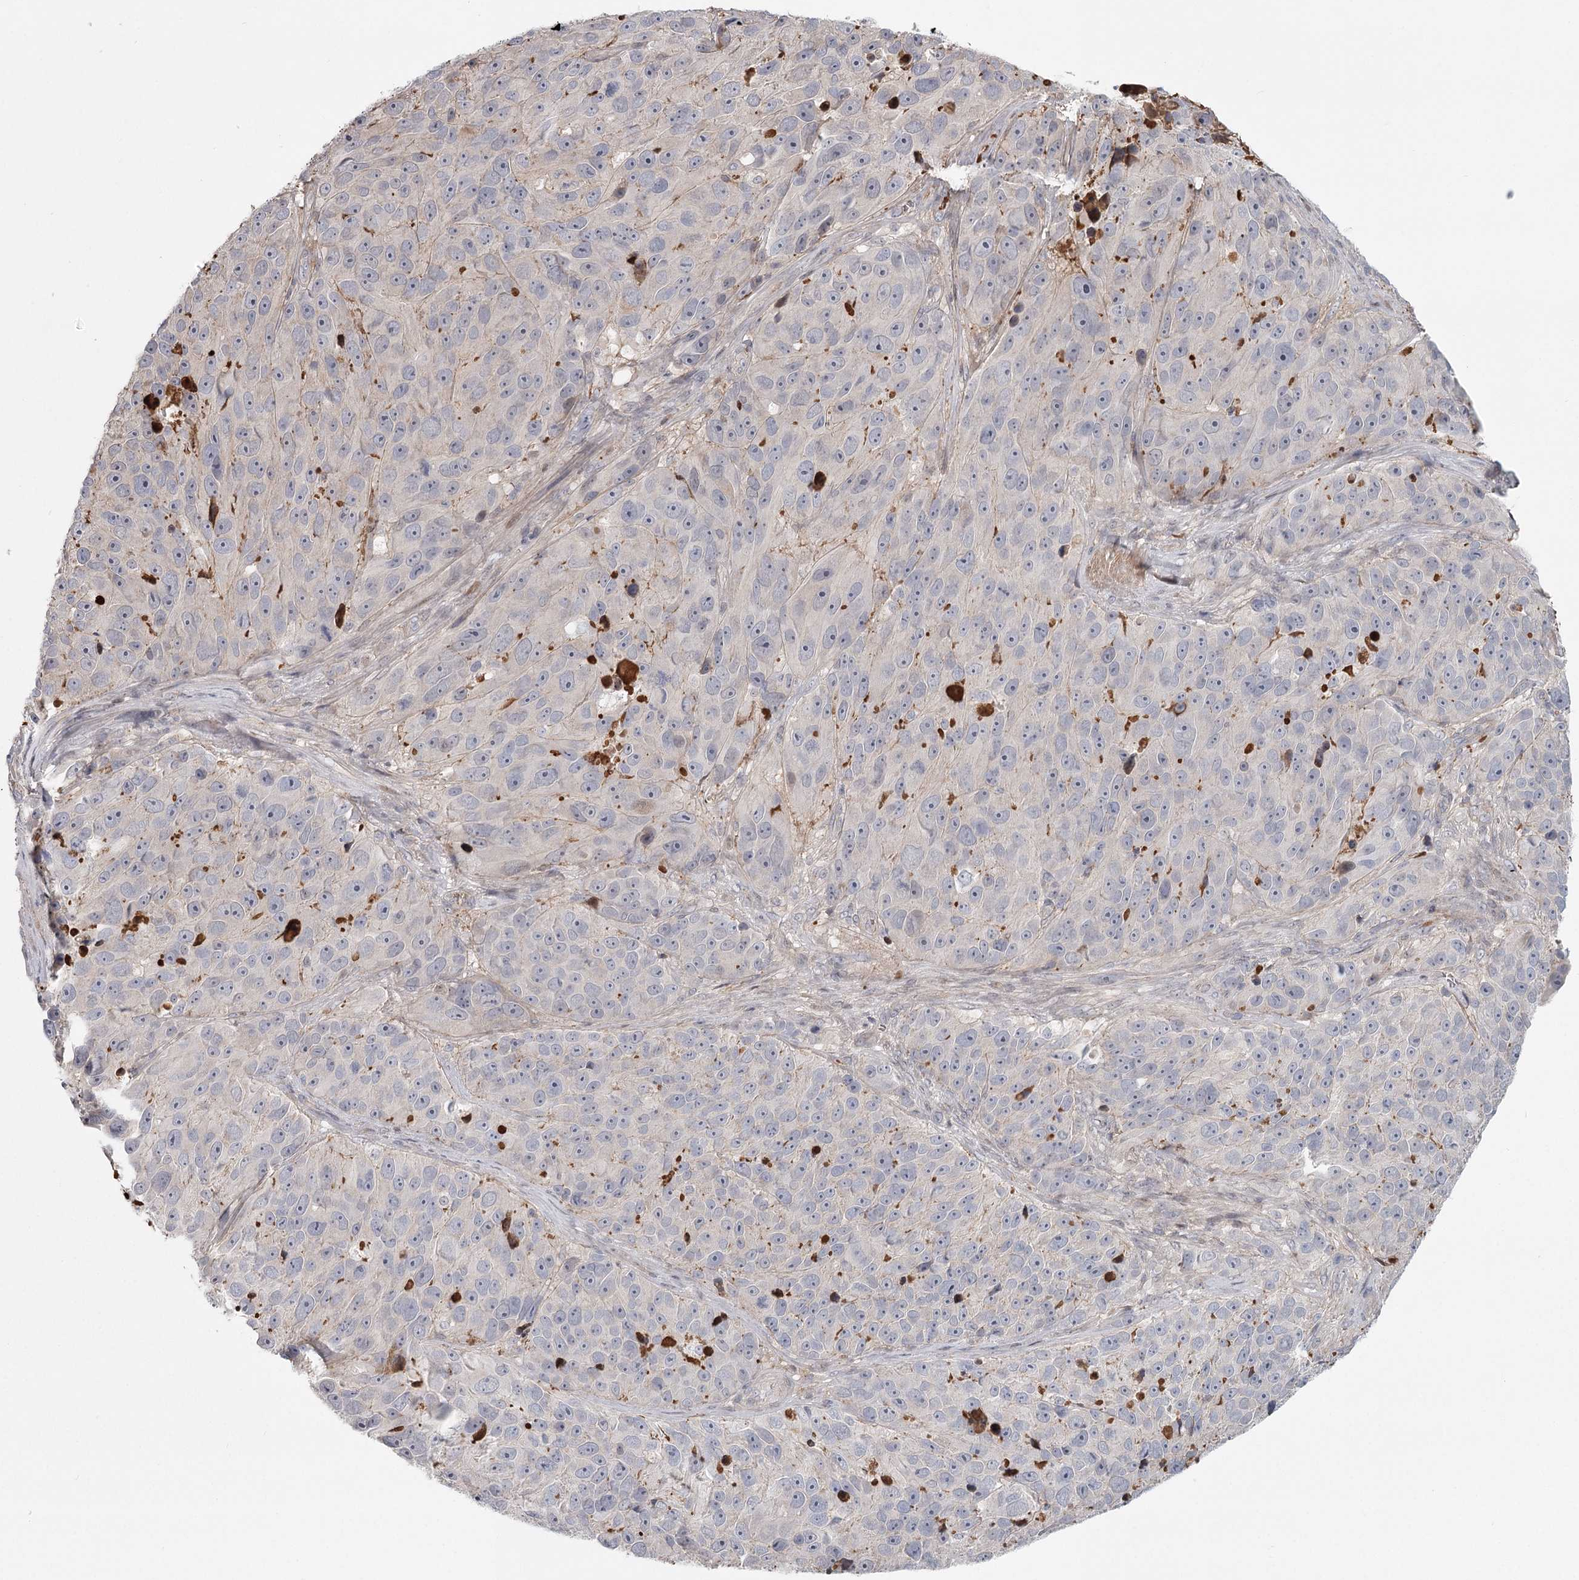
{"staining": {"intensity": "negative", "quantity": "none", "location": "none"}, "tissue": "melanoma", "cell_type": "Tumor cells", "image_type": "cancer", "snomed": [{"axis": "morphology", "description": "Malignant melanoma, NOS"}, {"axis": "topography", "description": "Skin"}], "caption": "A high-resolution histopathology image shows immunohistochemistry (IHC) staining of malignant melanoma, which shows no significant positivity in tumor cells. The staining was performed using DAB (3,3'-diaminobenzidine) to visualize the protein expression in brown, while the nuclei were stained in blue with hematoxylin (Magnification: 20x).", "gene": "DHRS9", "patient": {"sex": "male", "age": 84}}